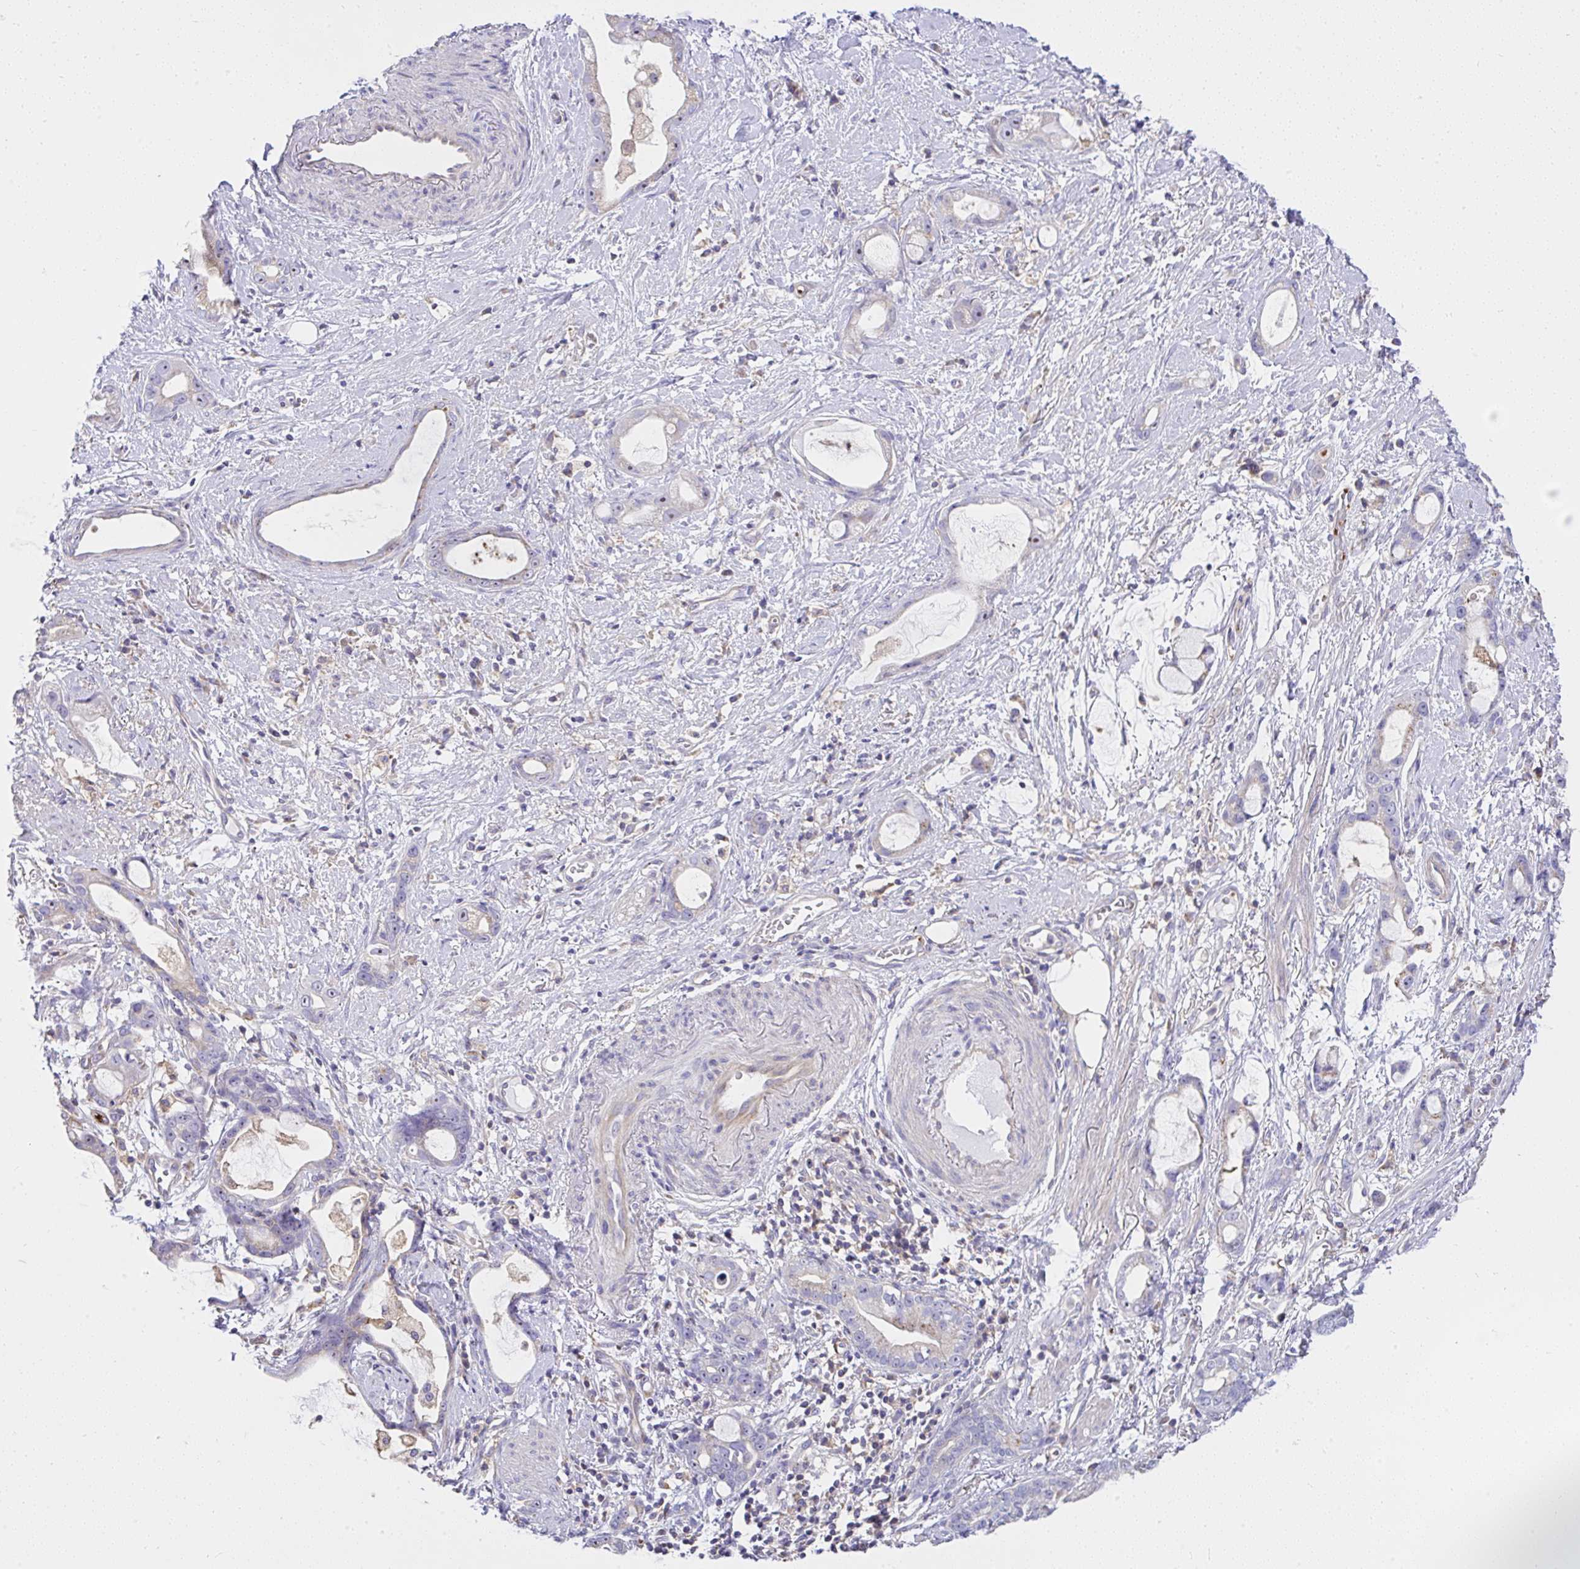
{"staining": {"intensity": "negative", "quantity": "none", "location": "none"}, "tissue": "stomach cancer", "cell_type": "Tumor cells", "image_type": "cancer", "snomed": [{"axis": "morphology", "description": "Adenocarcinoma, NOS"}, {"axis": "topography", "description": "Stomach"}], "caption": "Immunohistochemistry micrograph of neoplastic tissue: human stomach cancer stained with DAB (3,3'-diaminobenzidine) demonstrates no significant protein expression in tumor cells.", "gene": "CCDC142", "patient": {"sex": "male", "age": 55}}